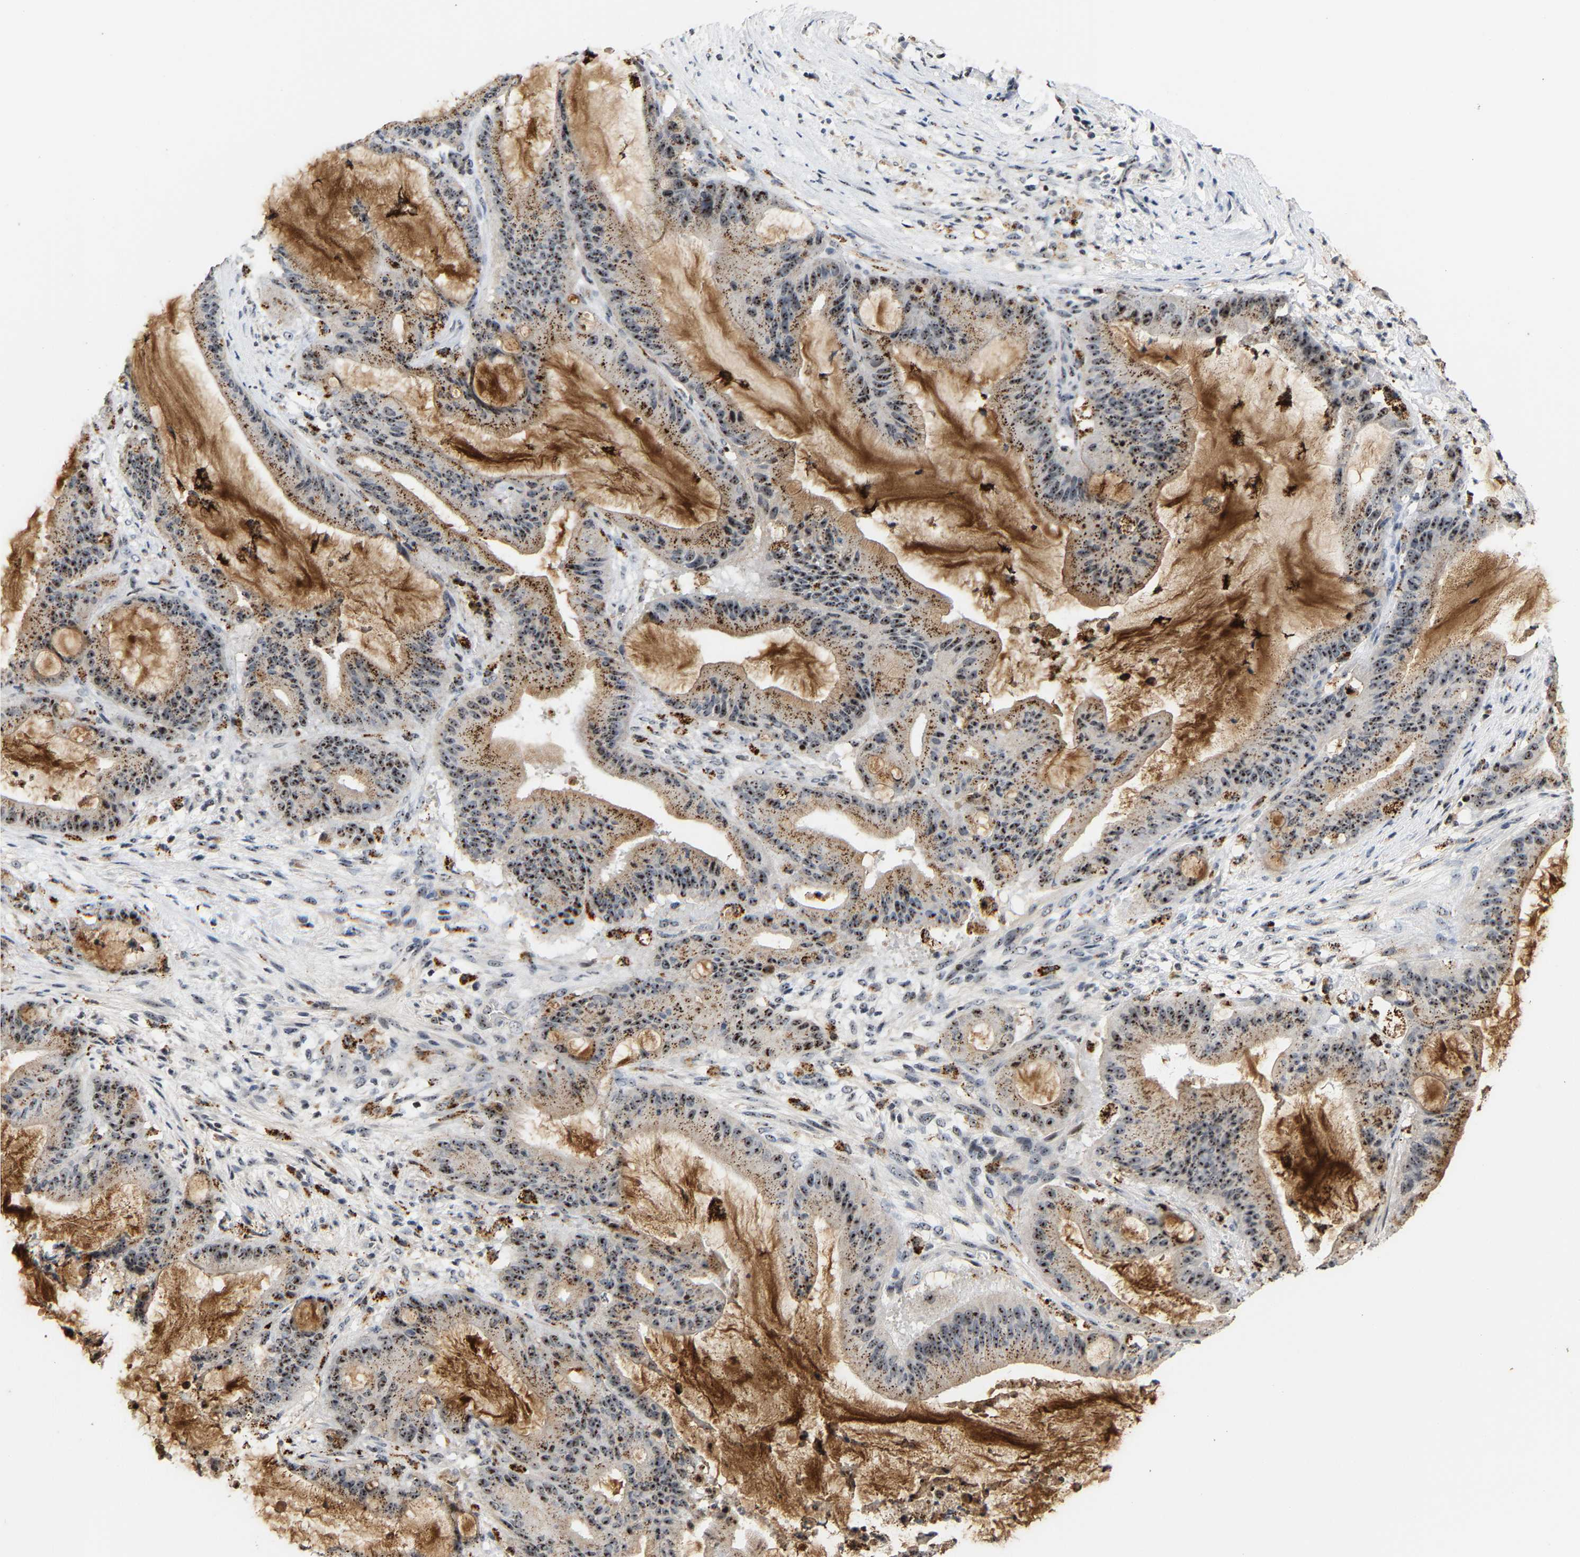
{"staining": {"intensity": "strong", "quantity": ">75%", "location": "cytoplasmic/membranous,nuclear"}, "tissue": "liver cancer", "cell_type": "Tumor cells", "image_type": "cancer", "snomed": [{"axis": "morphology", "description": "Normal tissue, NOS"}, {"axis": "morphology", "description": "Cholangiocarcinoma"}, {"axis": "topography", "description": "Liver"}, {"axis": "topography", "description": "Peripheral nerve tissue"}], "caption": "Immunohistochemical staining of human liver cancer demonstrates high levels of strong cytoplasmic/membranous and nuclear protein positivity in about >75% of tumor cells. (DAB (3,3'-diaminobenzidine) = brown stain, brightfield microscopy at high magnification).", "gene": "NOP58", "patient": {"sex": "female", "age": 73}}